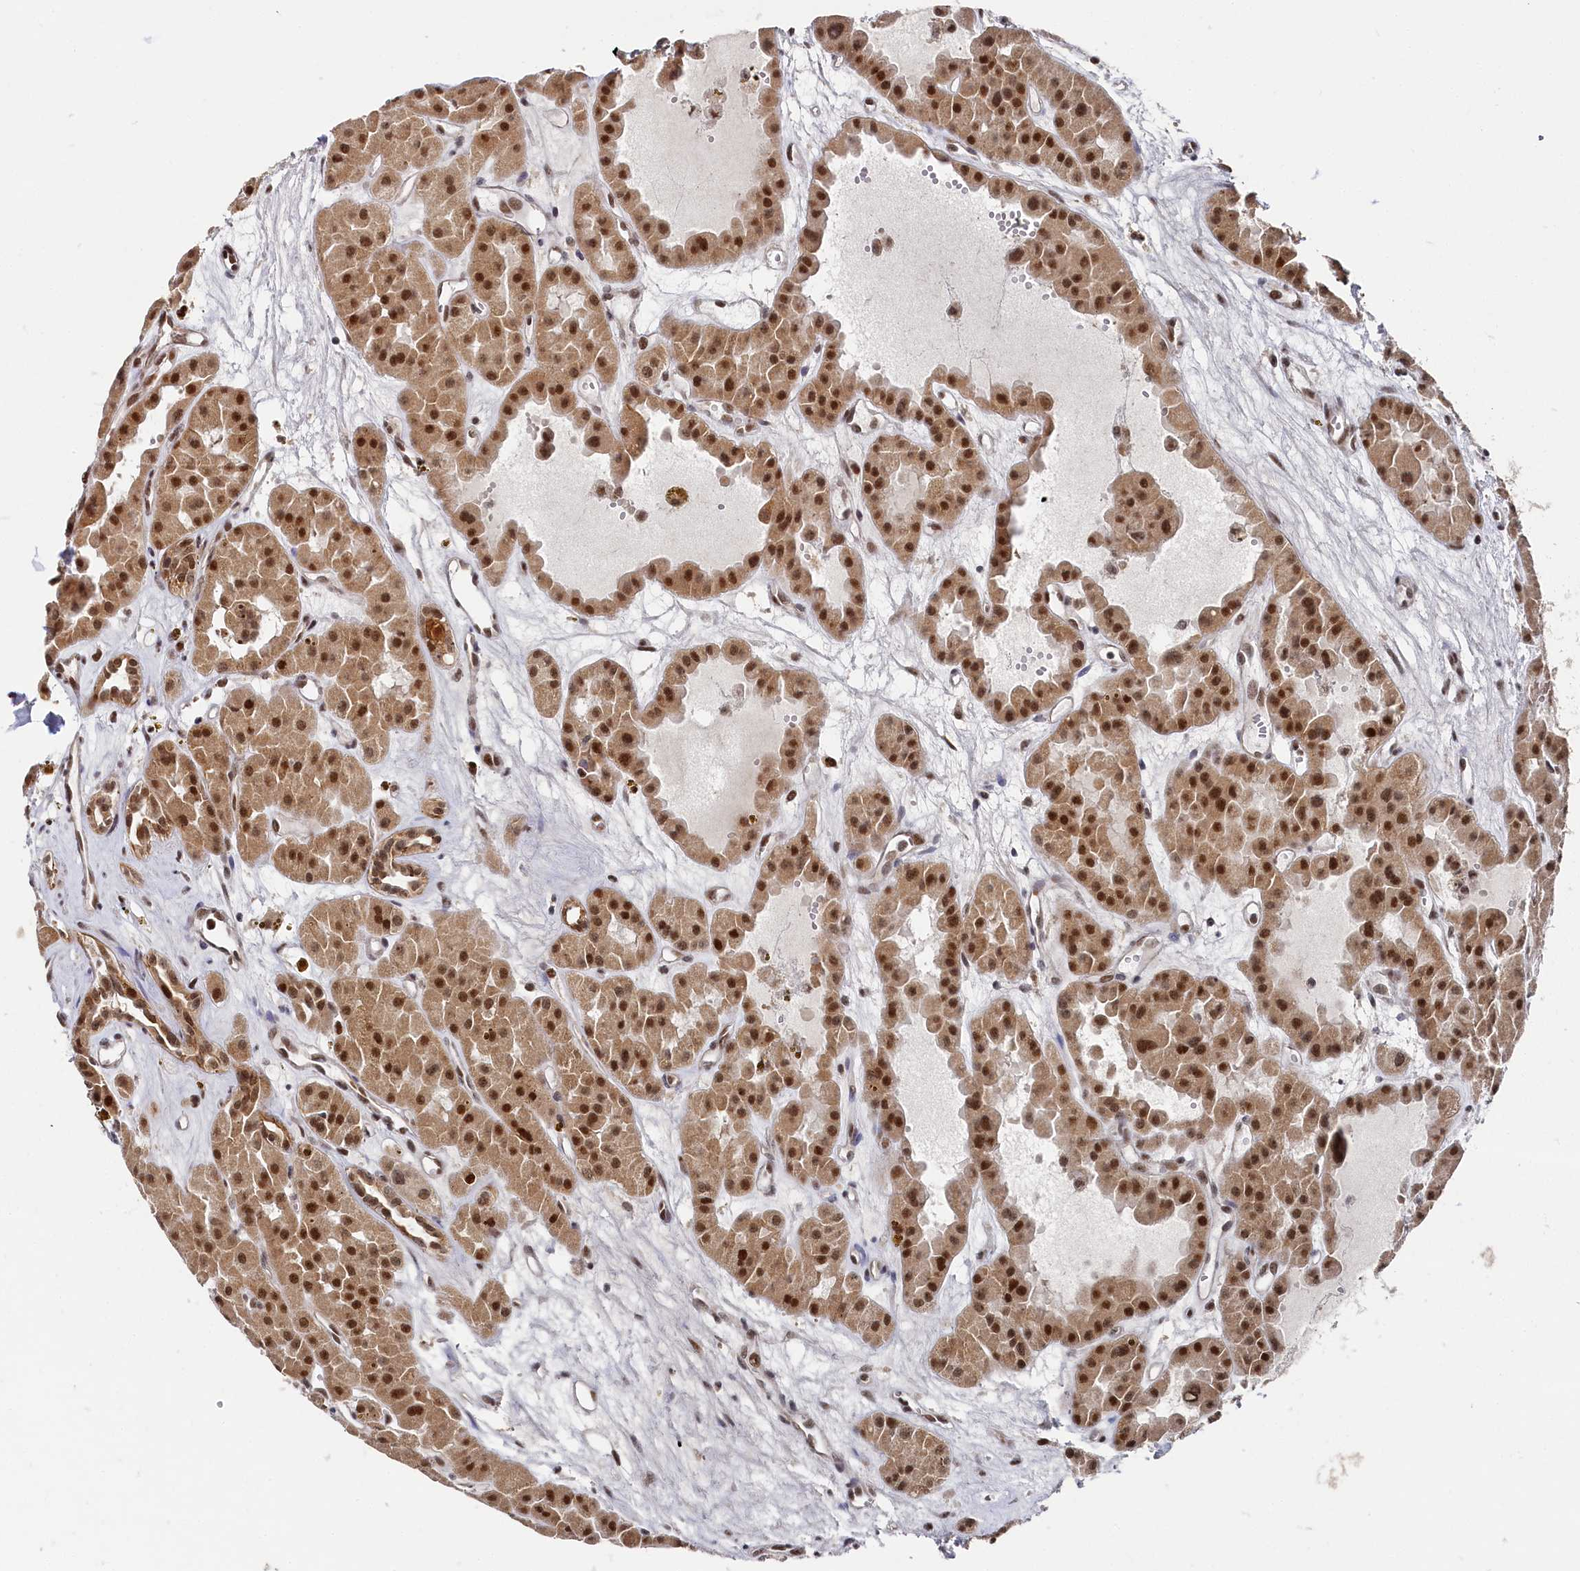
{"staining": {"intensity": "strong", "quantity": ">75%", "location": "cytoplasmic/membranous,nuclear"}, "tissue": "renal cancer", "cell_type": "Tumor cells", "image_type": "cancer", "snomed": [{"axis": "morphology", "description": "Carcinoma, NOS"}, {"axis": "topography", "description": "Kidney"}], "caption": "IHC of human renal carcinoma displays high levels of strong cytoplasmic/membranous and nuclear staining in approximately >75% of tumor cells.", "gene": "BUB3", "patient": {"sex": "female", "age": 75}}